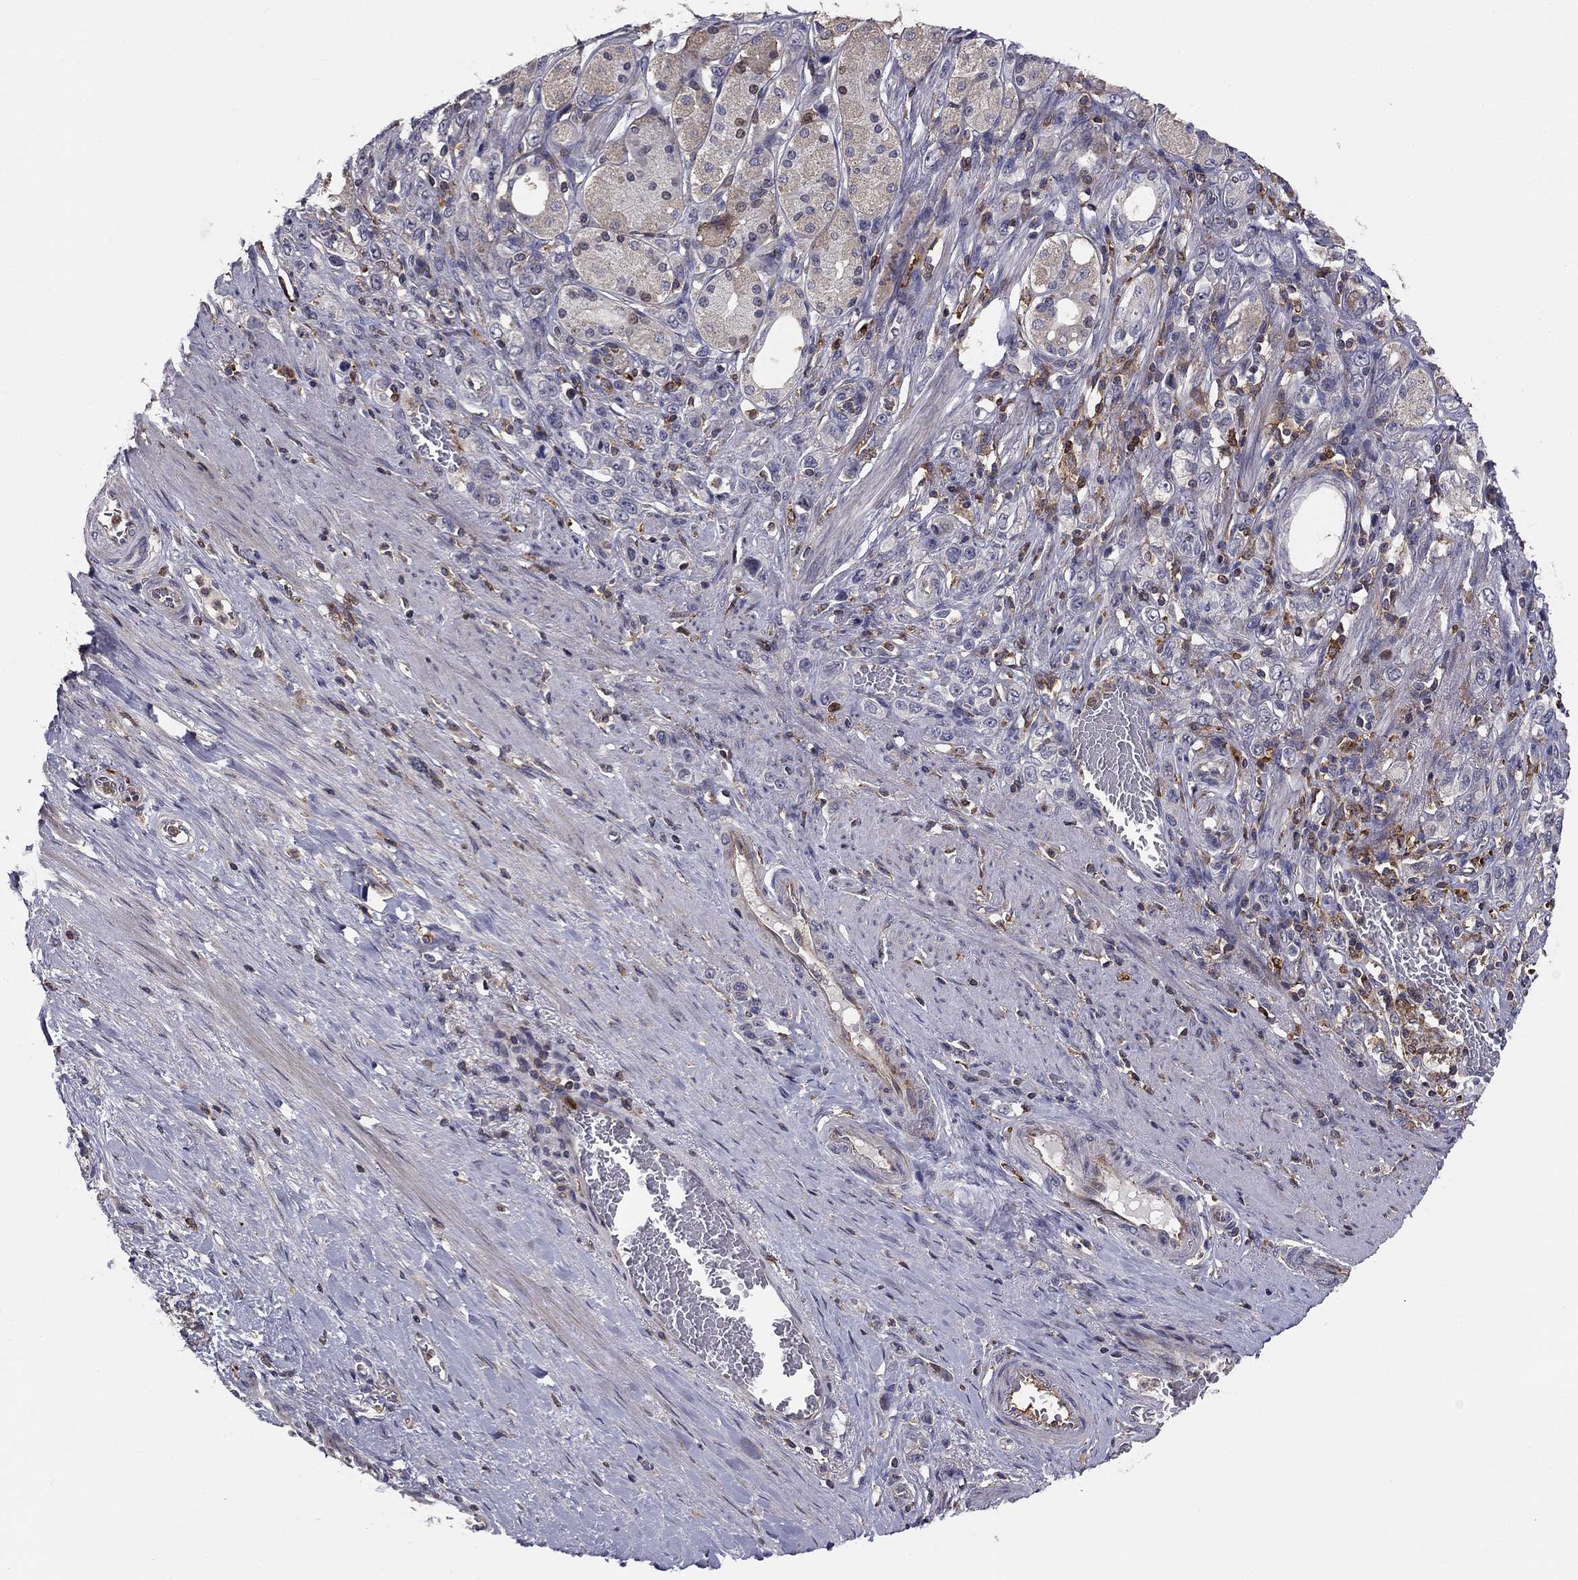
{"staining": {"intensity": "negative", "quantity": "none", "location": "none"}, "tissue": "stomach cancer", "cell_type": "Tumor cells", "image_type": "cancer", "snomed": [{"axis": "morphology", "description": "Normal tissue, NOS"}, {"axis": "morphology", "description": "Adenocarcinoma, NOS"}, {"axis": "morphology", "description": "Adenocarcinoma, High grade"}, {"axis": "topography", "description": "Stomach, upper"}, {"axis": "topography", "description": "Stomach"}], "caption": "High magnification brightfield microscopy of adenocarcinoma (stomach) stained with DAB (3,3'-diaminobenzidine) (brown) and counterstained with hematoxylin (blue): tumor cells show no significant expression.", "gene": "PLCB2", "patient": {"sex": "female", "age": 65}}